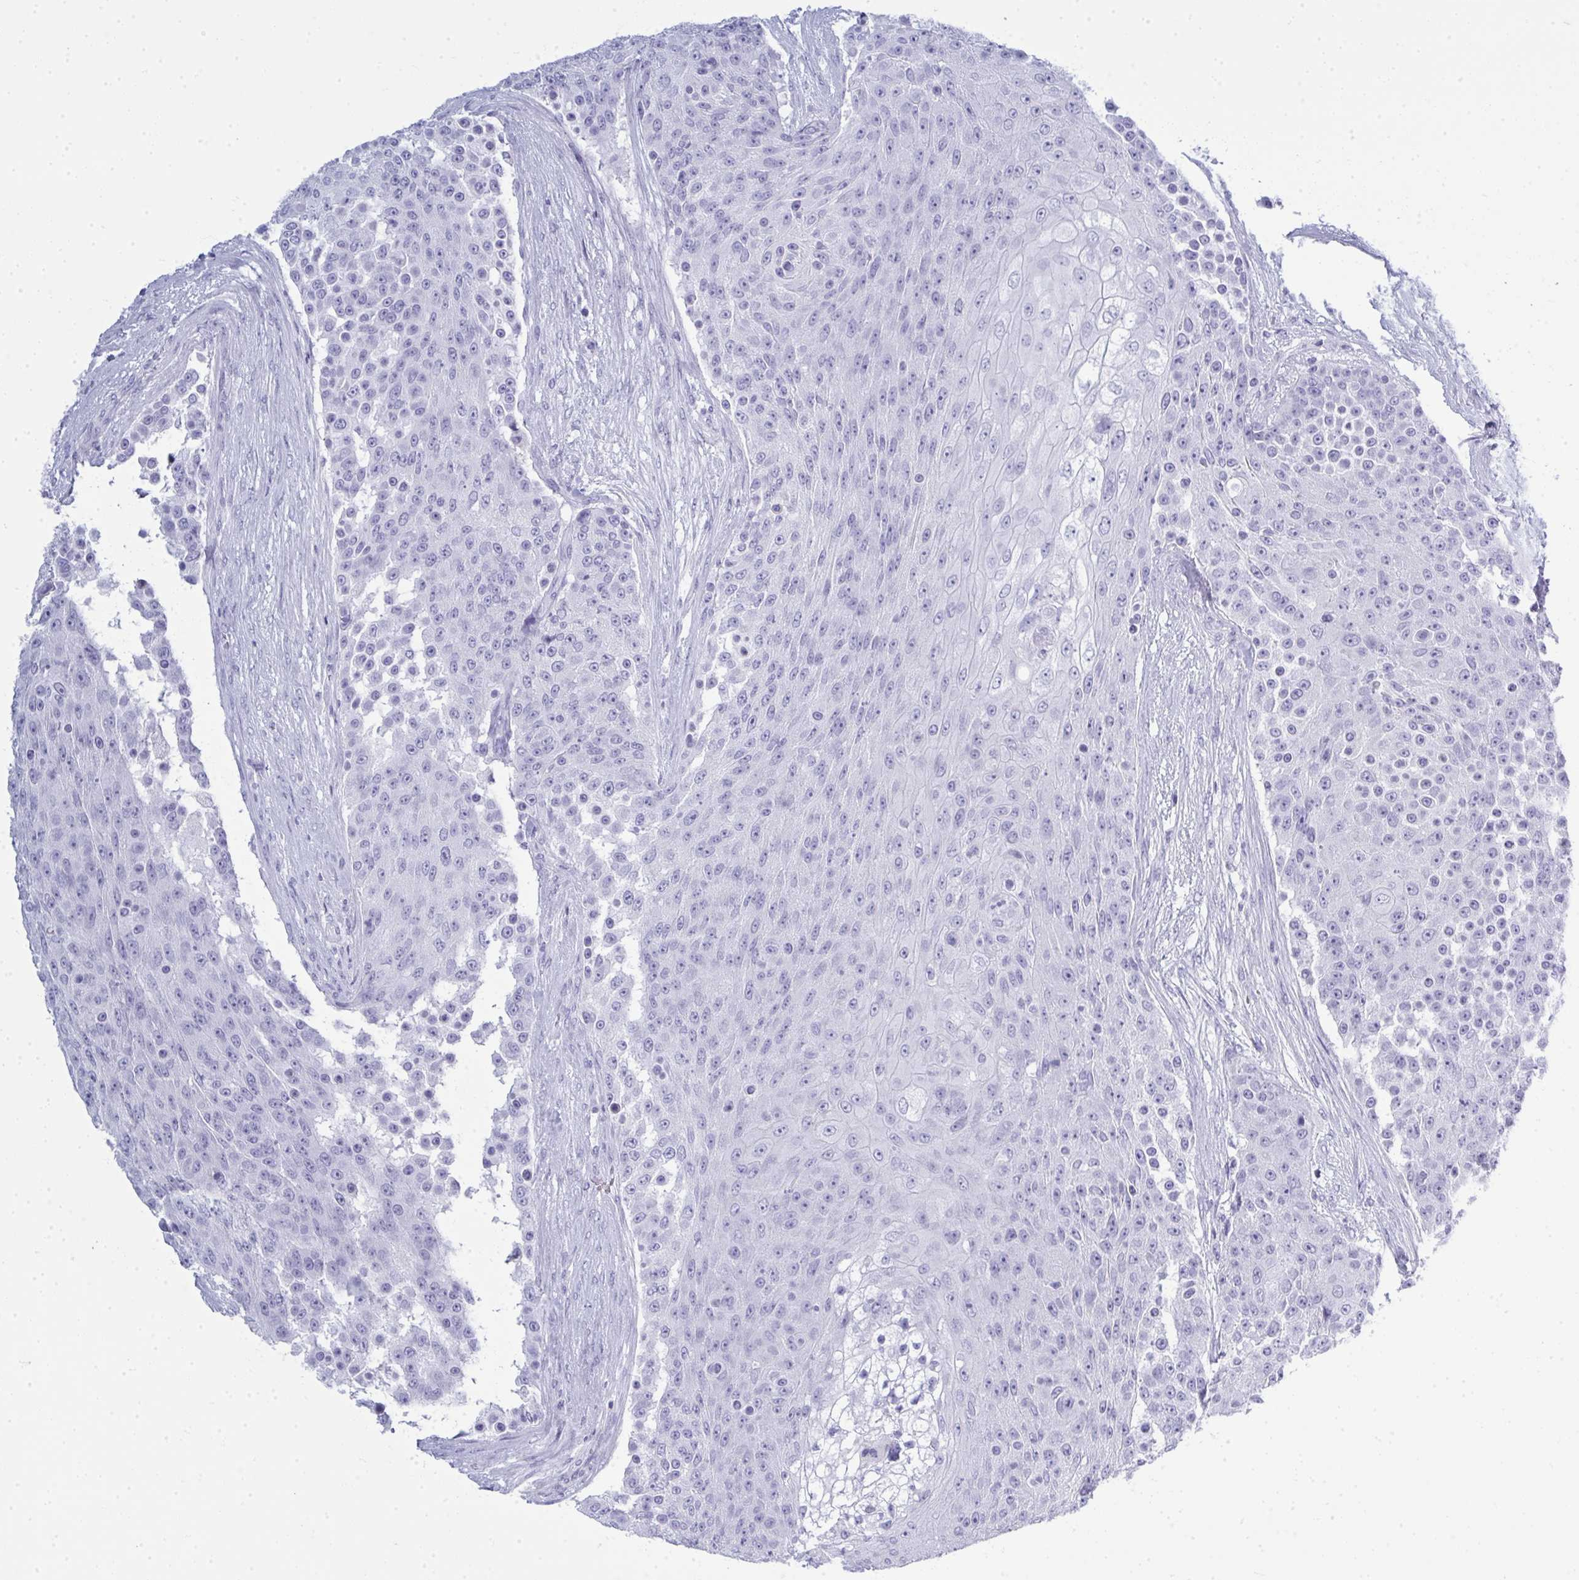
{"staining": {"intensity": "negative", "quantity": "none", "location": "none"}, "tissue": "urothelial cancer", "cell_type": "Tumor cells", "image_type": "cancer", "snomed": [{"axis": "morphology", "description": "Urothelial carcinoma, High grade"}, {"axis": "topography", "description": "Urinary bladder"}], "caption": "Micrograph shows no significant protein staining in tumor cells of urothelial cancer.", "gene": "QDPR", "patient": {"sex": "female", "age": 63}}